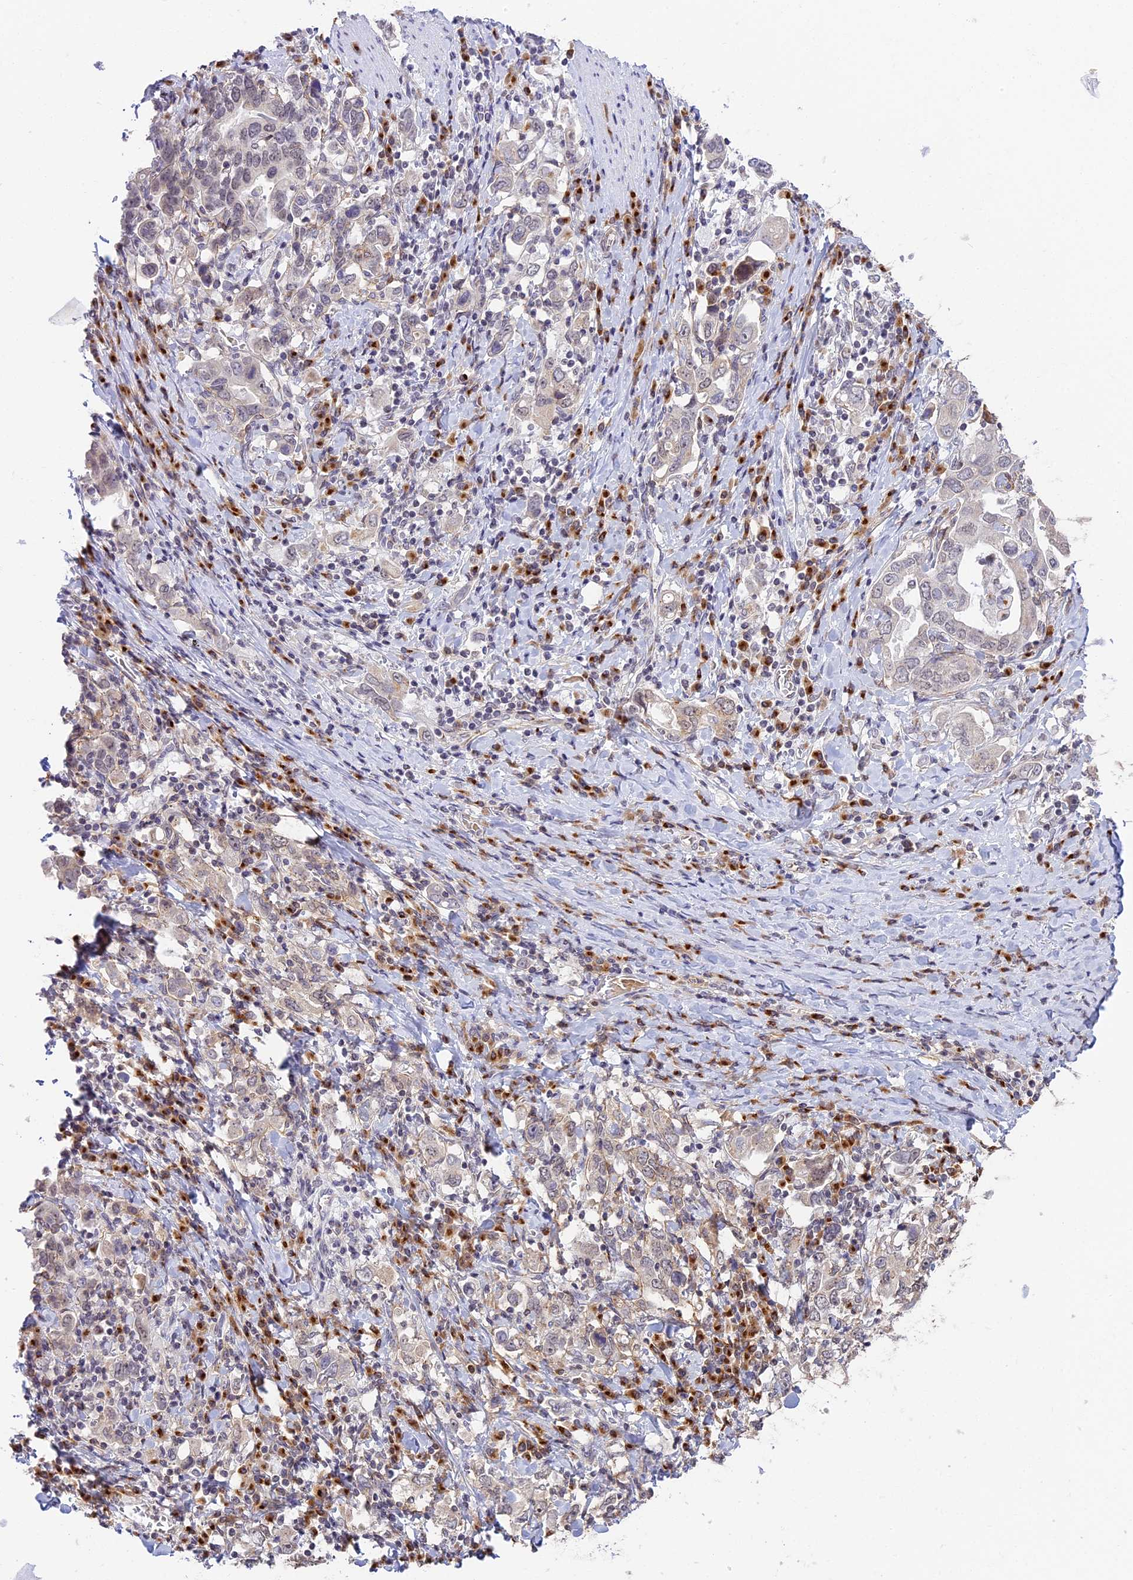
{"staining": {"intensity": "negative", "quantity": "none", "location": "none"}, "tissue": "stomach cancer", "cell_type": "Tumor cells", "image_type": "cancer", "snomed": [{"axis": "morphology", "description": "Adenocarcinoma, NOS"}, {"axis": "topography", "description": "Stomach, upper"}, {"axis": "topography", "description": "Stomach"}], "caption": "Immunohistochemistry of human adenocarcinoma (stomach) exhibits no positivity in tumor cells.", "gene": "HEATR5B", "patient": {"sex": "male", "age": 62}}